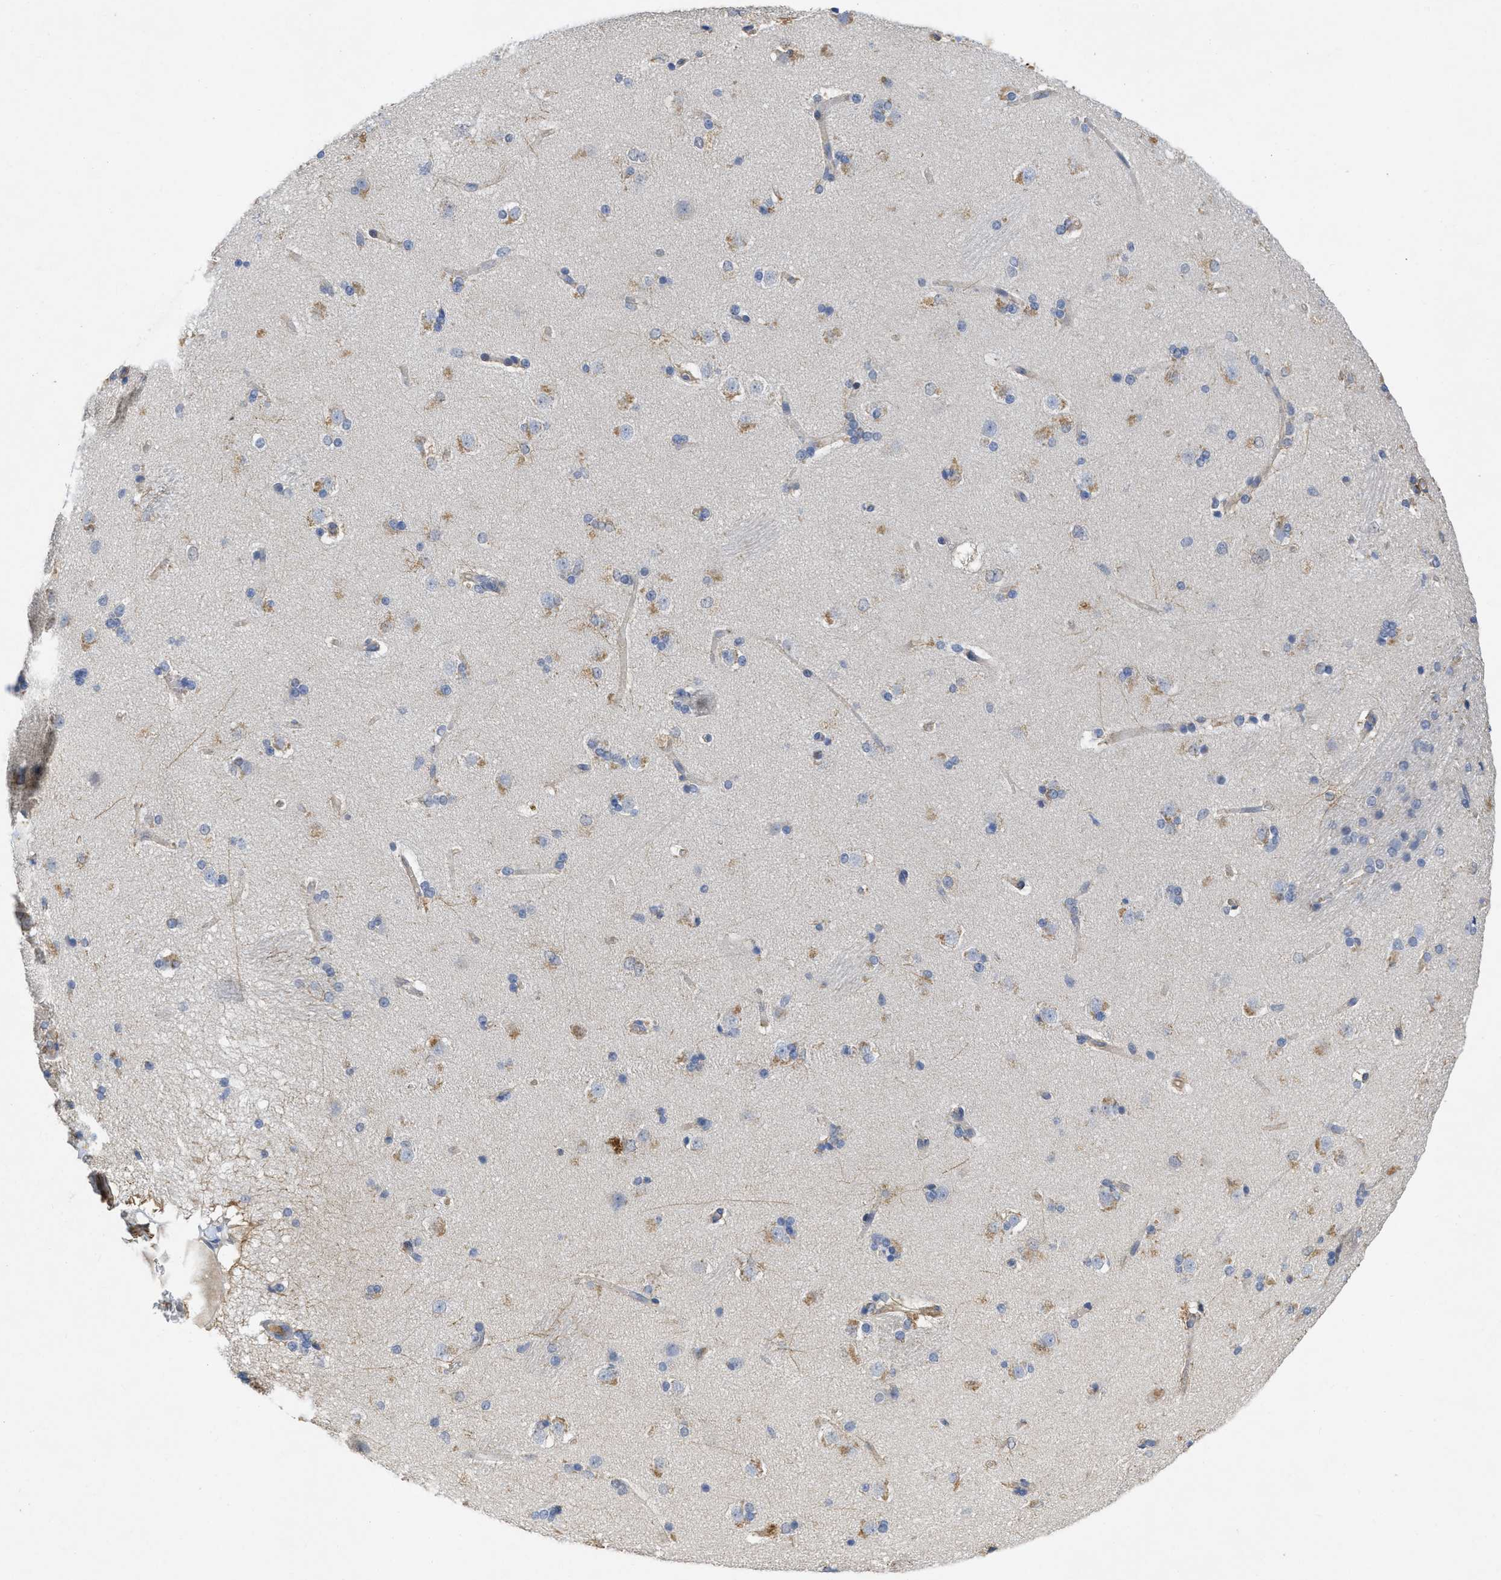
{"staining": {"intensity": "moderate", "quantity": "<25%", "location": "cytoplasmic/membranous"}, "tissue": "caudate", "cell_type": "Glial cells", "image_type": "normal", "snomed": [{"axis": "morphology", "description": "Normal tissue, NOS"}, {"axis": "topography", "description": "Lateral ventricle wall"}], "caption": "The histopathology image reveals immunohistochemical staining of unremarkable caudate. There is moderate cytoplasmic/membranous staining is appreciated in about <25% of glial cells.", "gene": "ARHGEF26", "patient": {"sex": "female", "age": 19}}